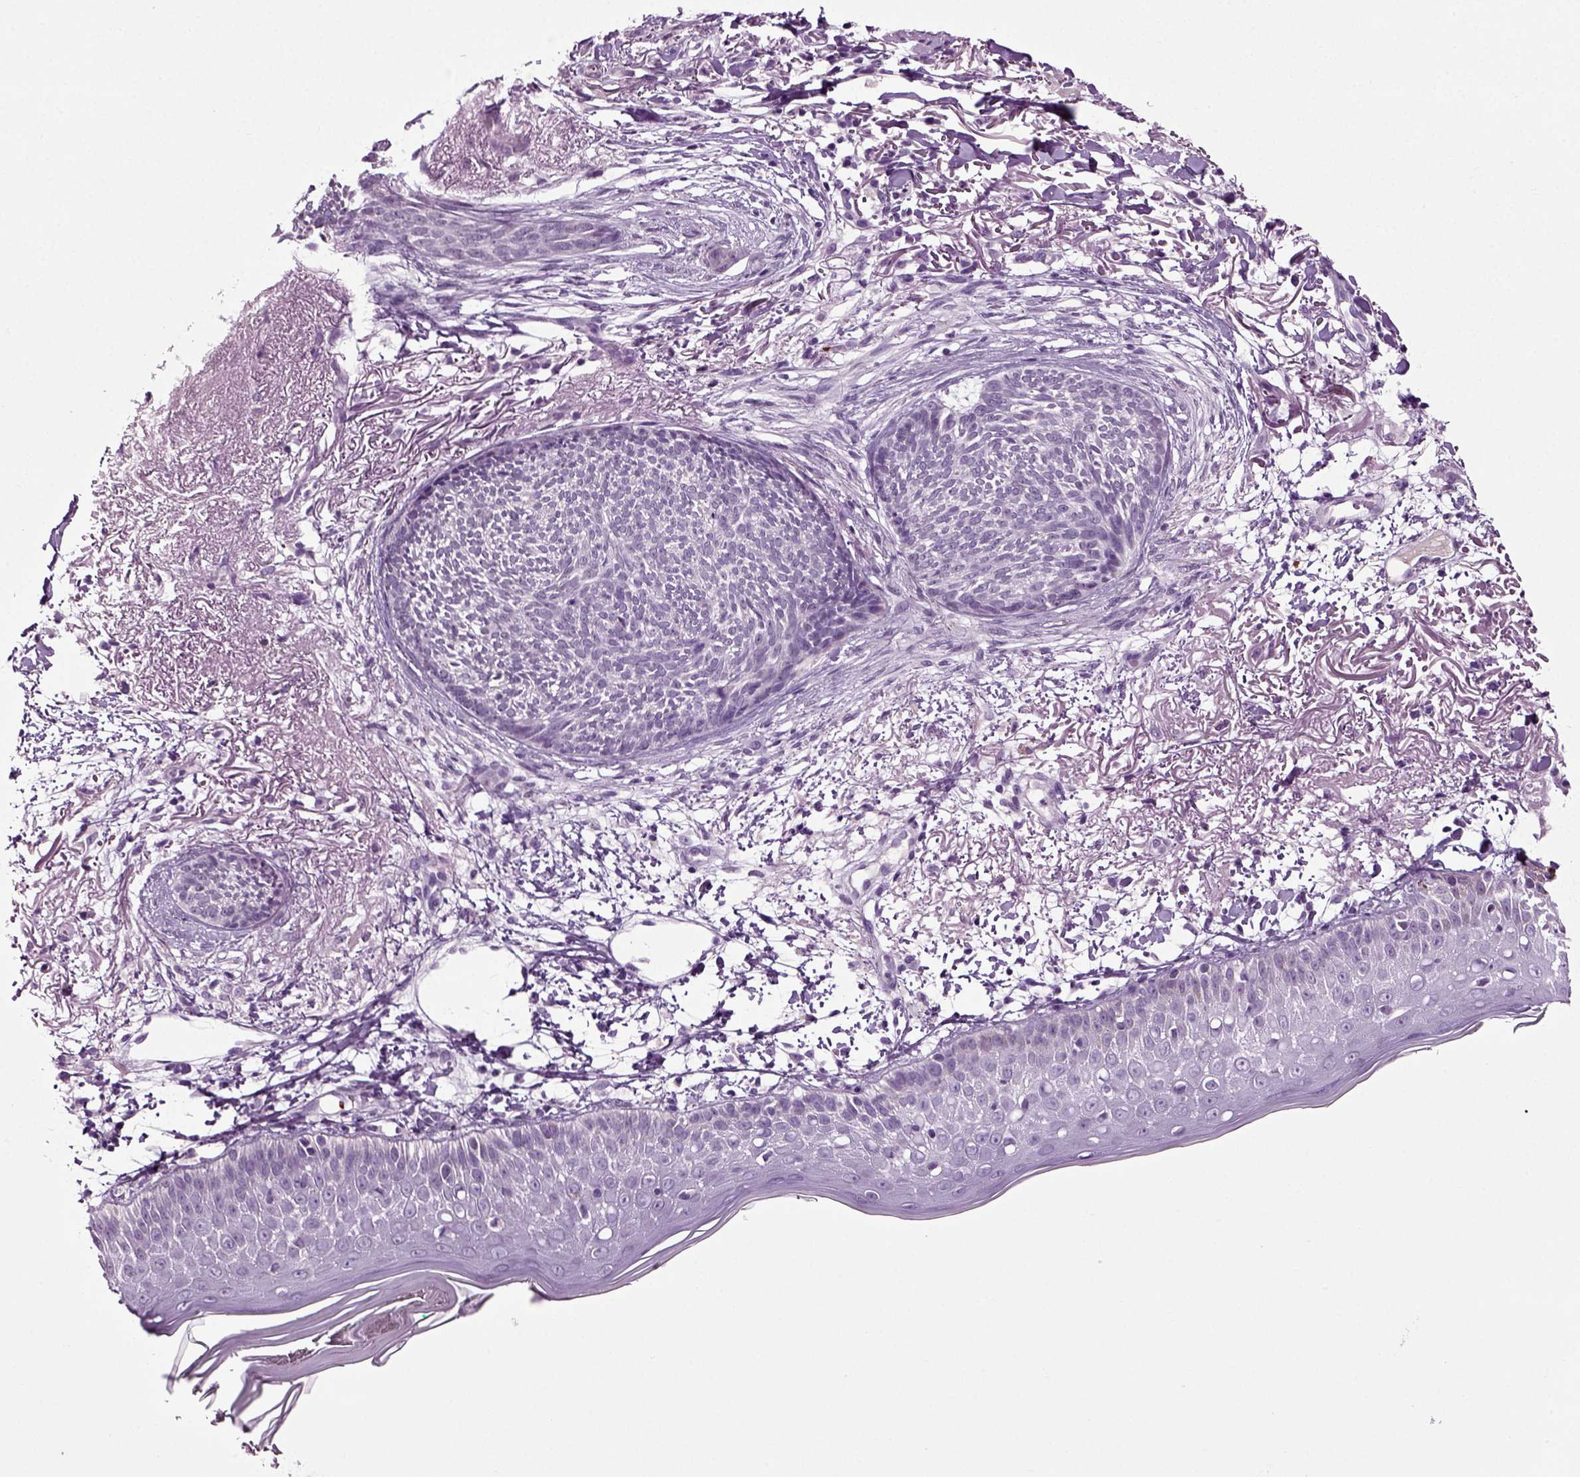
{"staining": {"intensity": "negative", "quantity": "none", "location": "none"}, "tissue": "skin cancer", "cell_type": "Tumor cells", "image_type": "cancer", "snomed": [{"axis": "morphology", "description": "Normal tissue, NOS"}, {"axis": "morphology", "description": "Basal cell carcinoma"}, {"axis": "topography", "description": "Skin"}], "caption": "This is an immunohistochemistry image of skin basal cell carcinoma. There is no staining in tumor cells.", "gene": "SPATA17", "patient": {"sex": "male", "age": 84}}